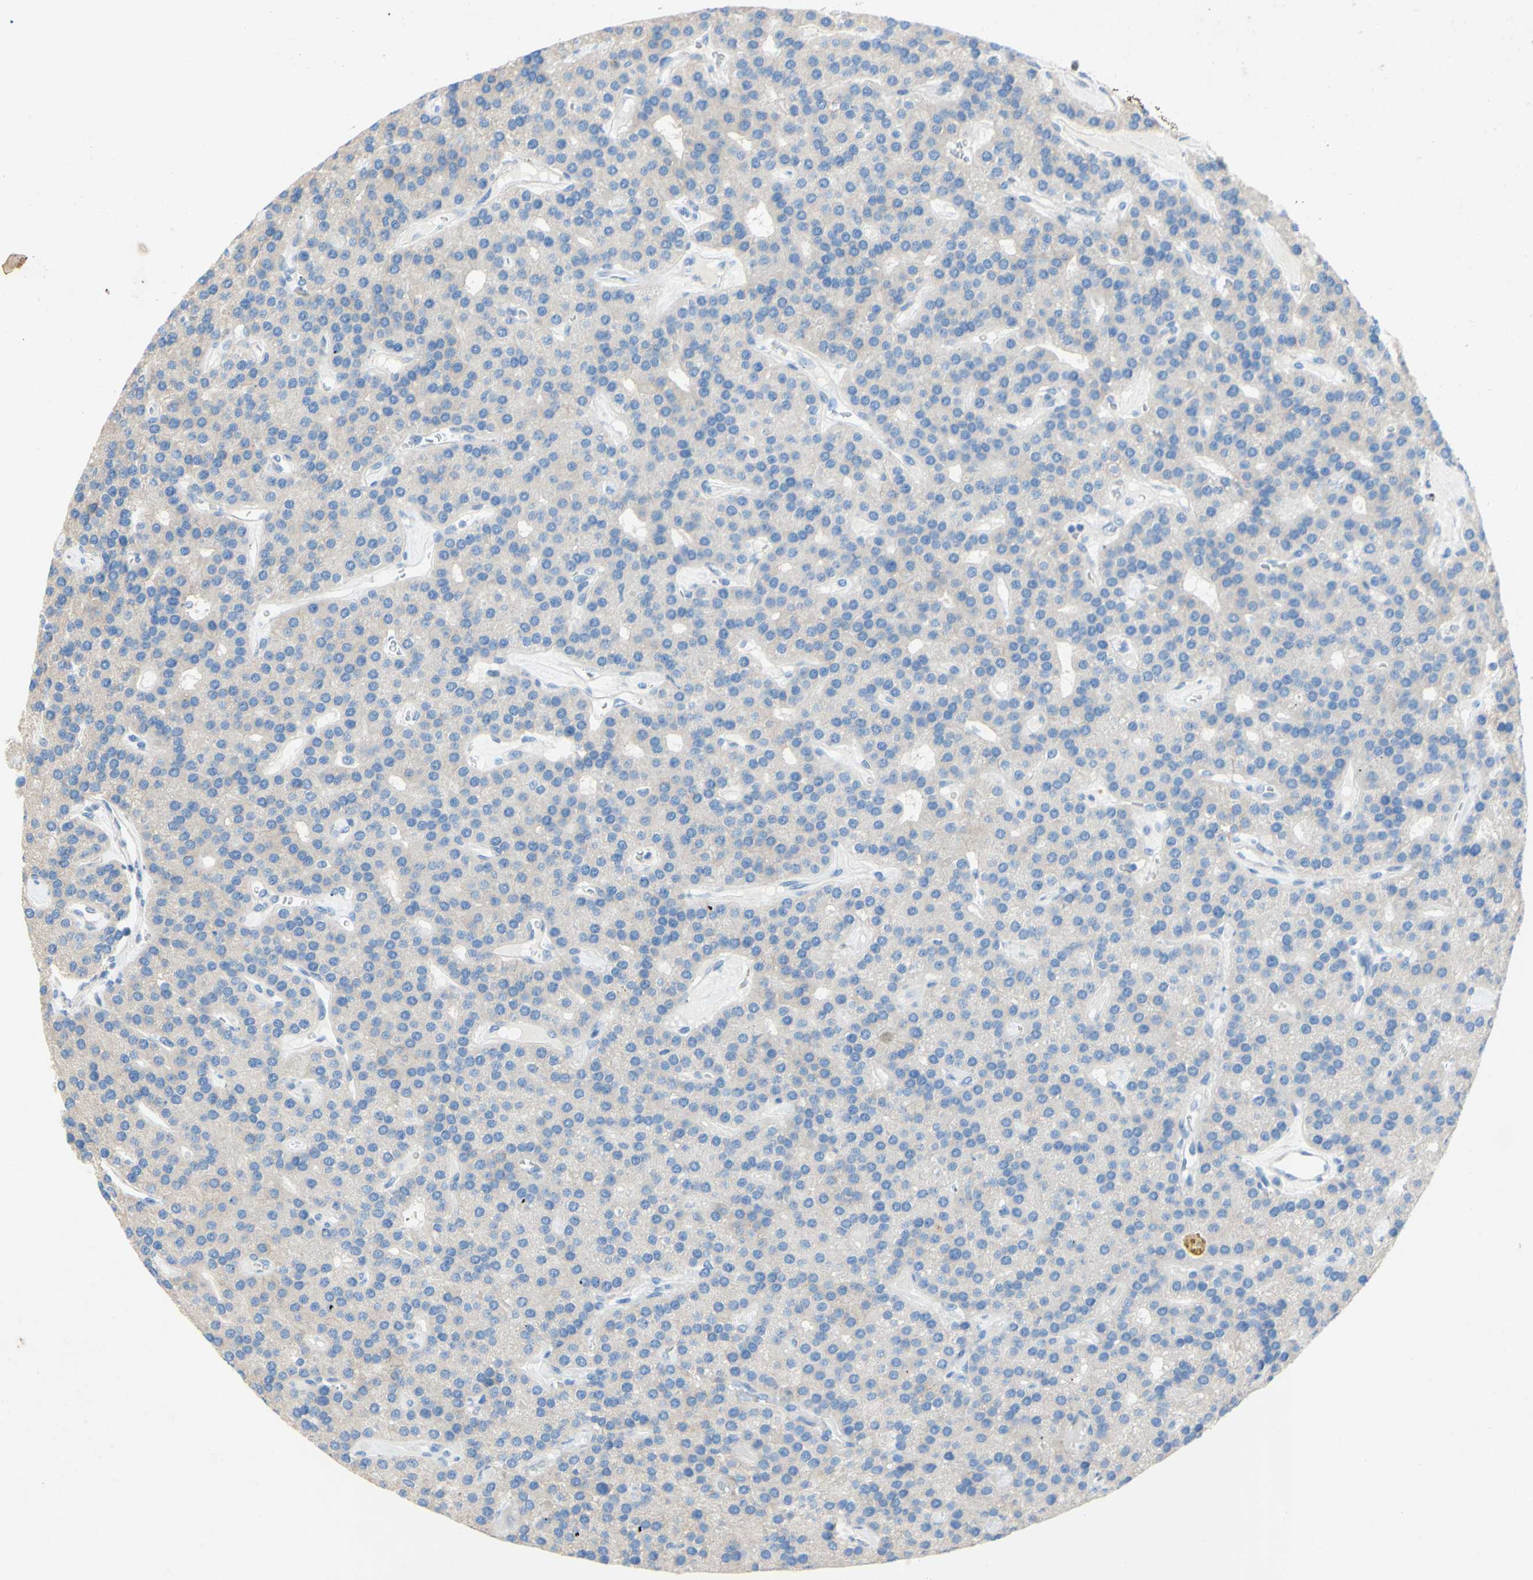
{"staining": {"intensity": "weak", "quantity": "25%-75%", "location": "cytoplasmic/membranous"}, "tissue": "parathyroid gland", "cell_type": "Glandular cells", "image_type": "normal", "snomed": [{"axis": "morphology", "description": "Normal tissue, NOS"}, {"axis": "morphology", "description": "Adenoma, NOS"}, {"axis": "topography", "description": "Parathyroid gland"}], "caption": "Parathyroid gland stained with DAB immunohistochemistry (IHC) exhibits low levels of weak cytoplasmic/membranous staining in about 25%-75% of glandular cells.", "gene": "TMIGD2", "patient": {"sex": "female", "age": 86}}